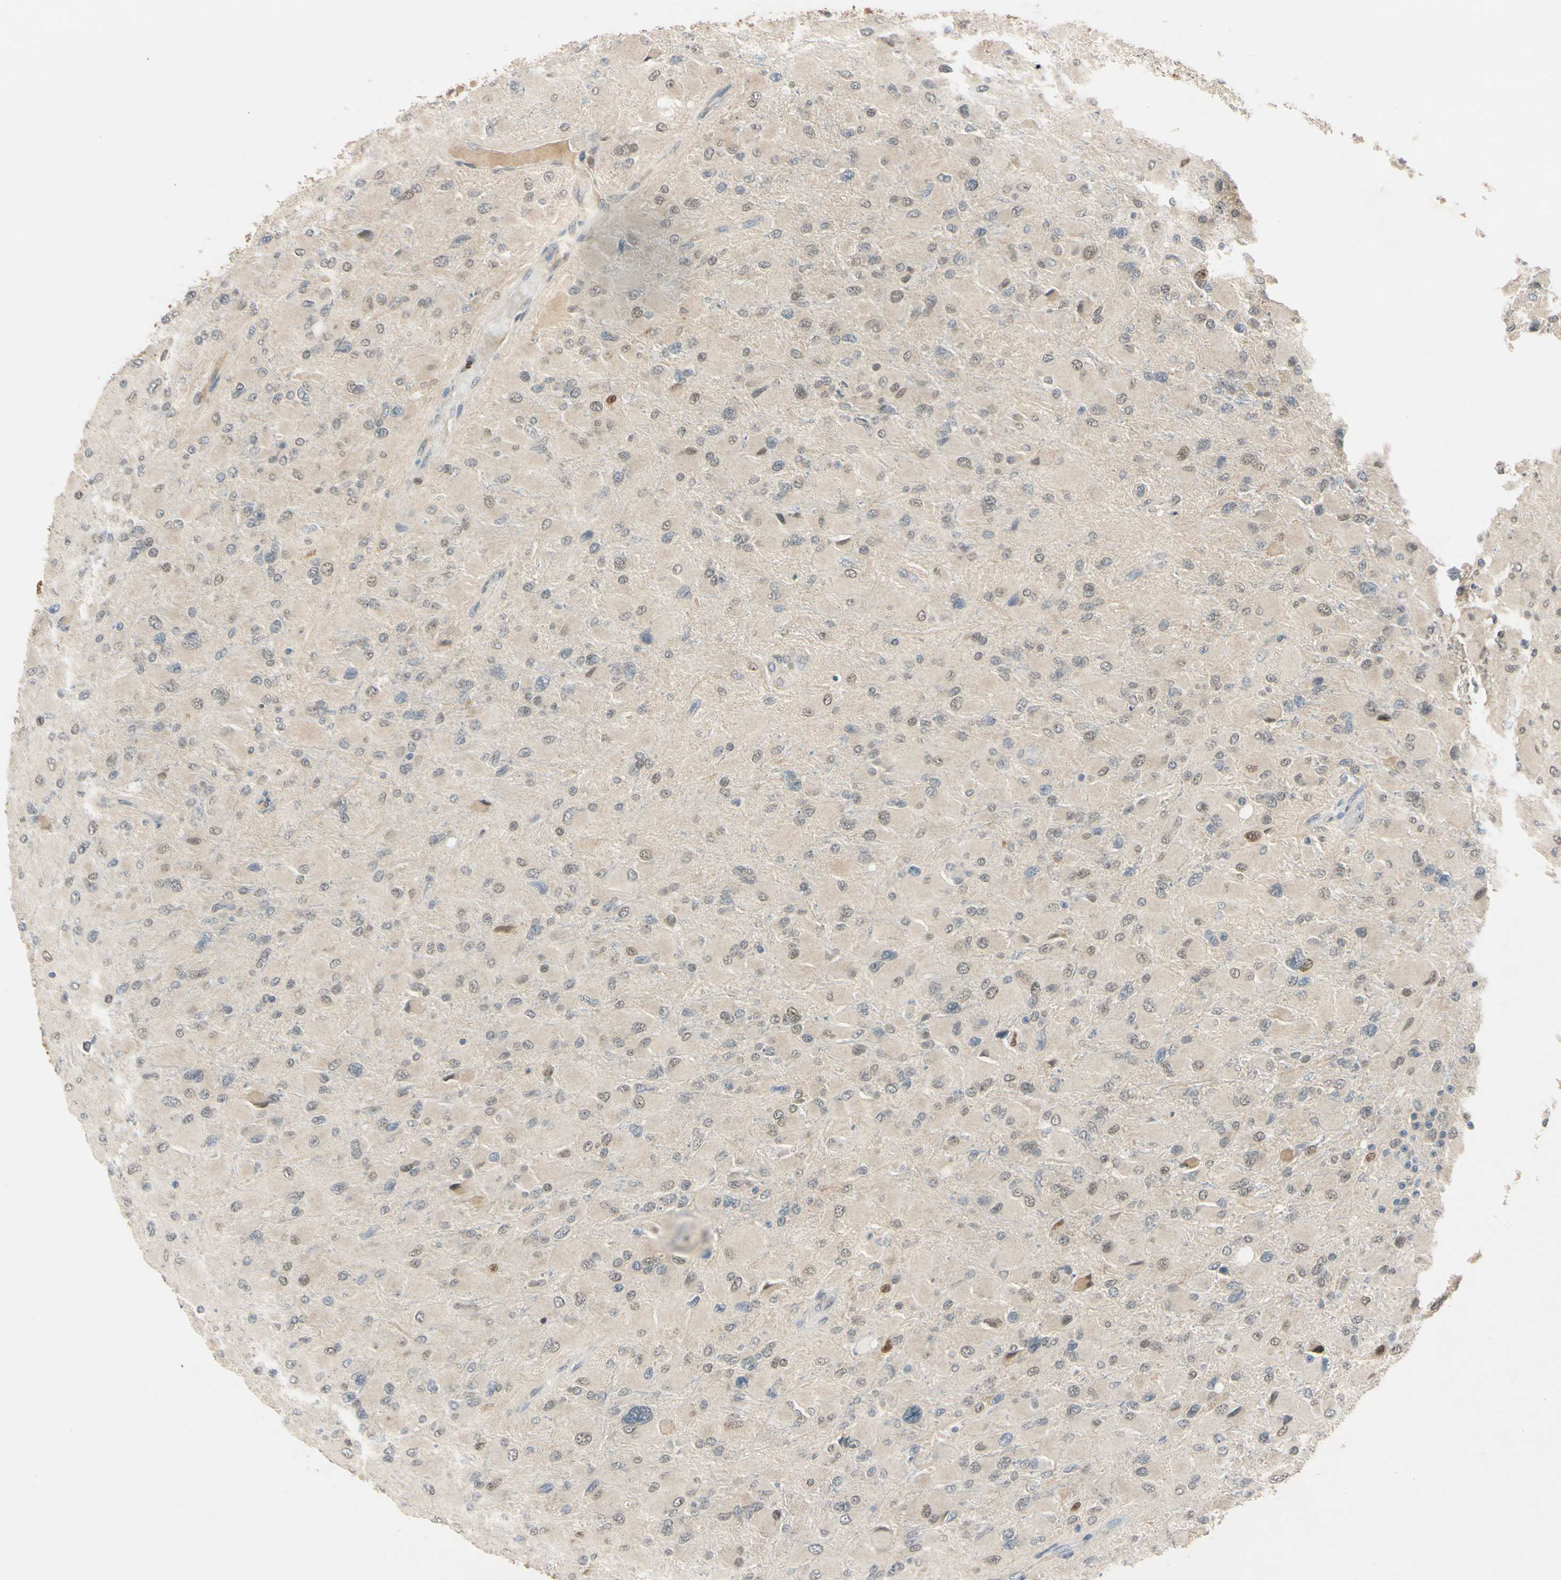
{"staining": {"intensity": "moderate", "quantity": "25%-75%", "location": "nuclear"}, "tissue": "glioma", "cell_type": "Tumor cells", "image_type": "cancer", "snomed": [{"axis": "morphology", "description": "Glioma, malignant, High grade"}, {"axis": "topography", "description": "Cerebral cortex"}], "caption": "Immunohistochemical staining of human high-grade glioma (malignant) demonstrates moderate nuclear protein expression in about 25%-75% of tumor cells.", "gene": "RIOX2", "patient": {"sex": "female", "age": 36}}